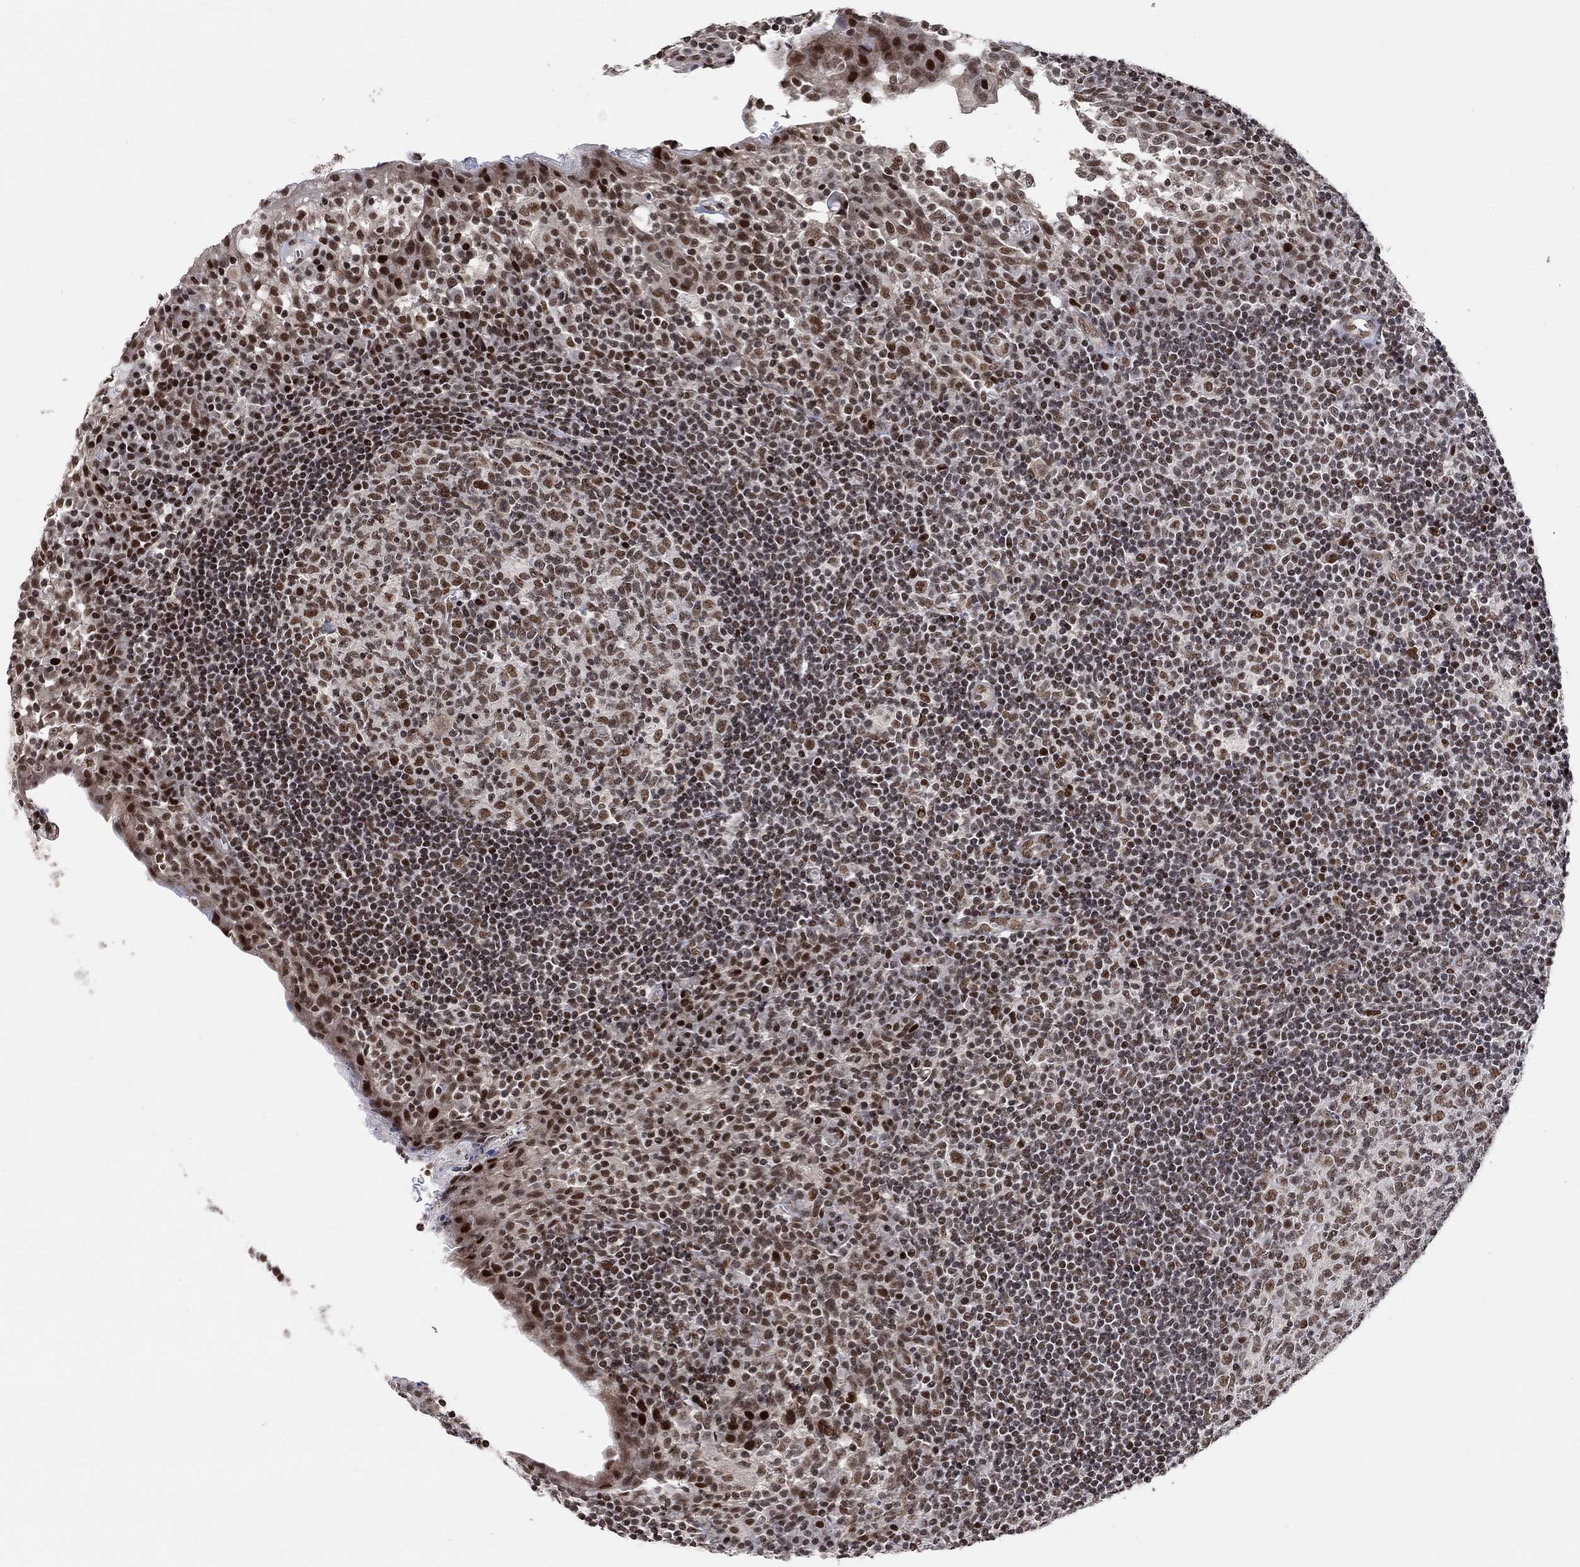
{"staining": {"intensity": "strong", "quantity": "25%-75%", "location": "nuclear"}, "tissue": "tonsil", "cell_type": "Germinal center cells", "image_type": "normal", "snomed": [{"axis": "morphology", "description": "Normal tissue, NOS"}, {"axis": "topography", "description": "Tonsil"}], "caption": "Immunohistochemical staining of normal tonsil exhibits strong nuclear protein staining in approximately 25%-75% of germinal center cells. (Stains: DAB (3,3'-diaminobenzidine) in brown, nuclei in blue, Microscopy: brightfield microscopy at high magnification).", "gene": "E4F1", "patient": {"sex": "female", "age": 13}}